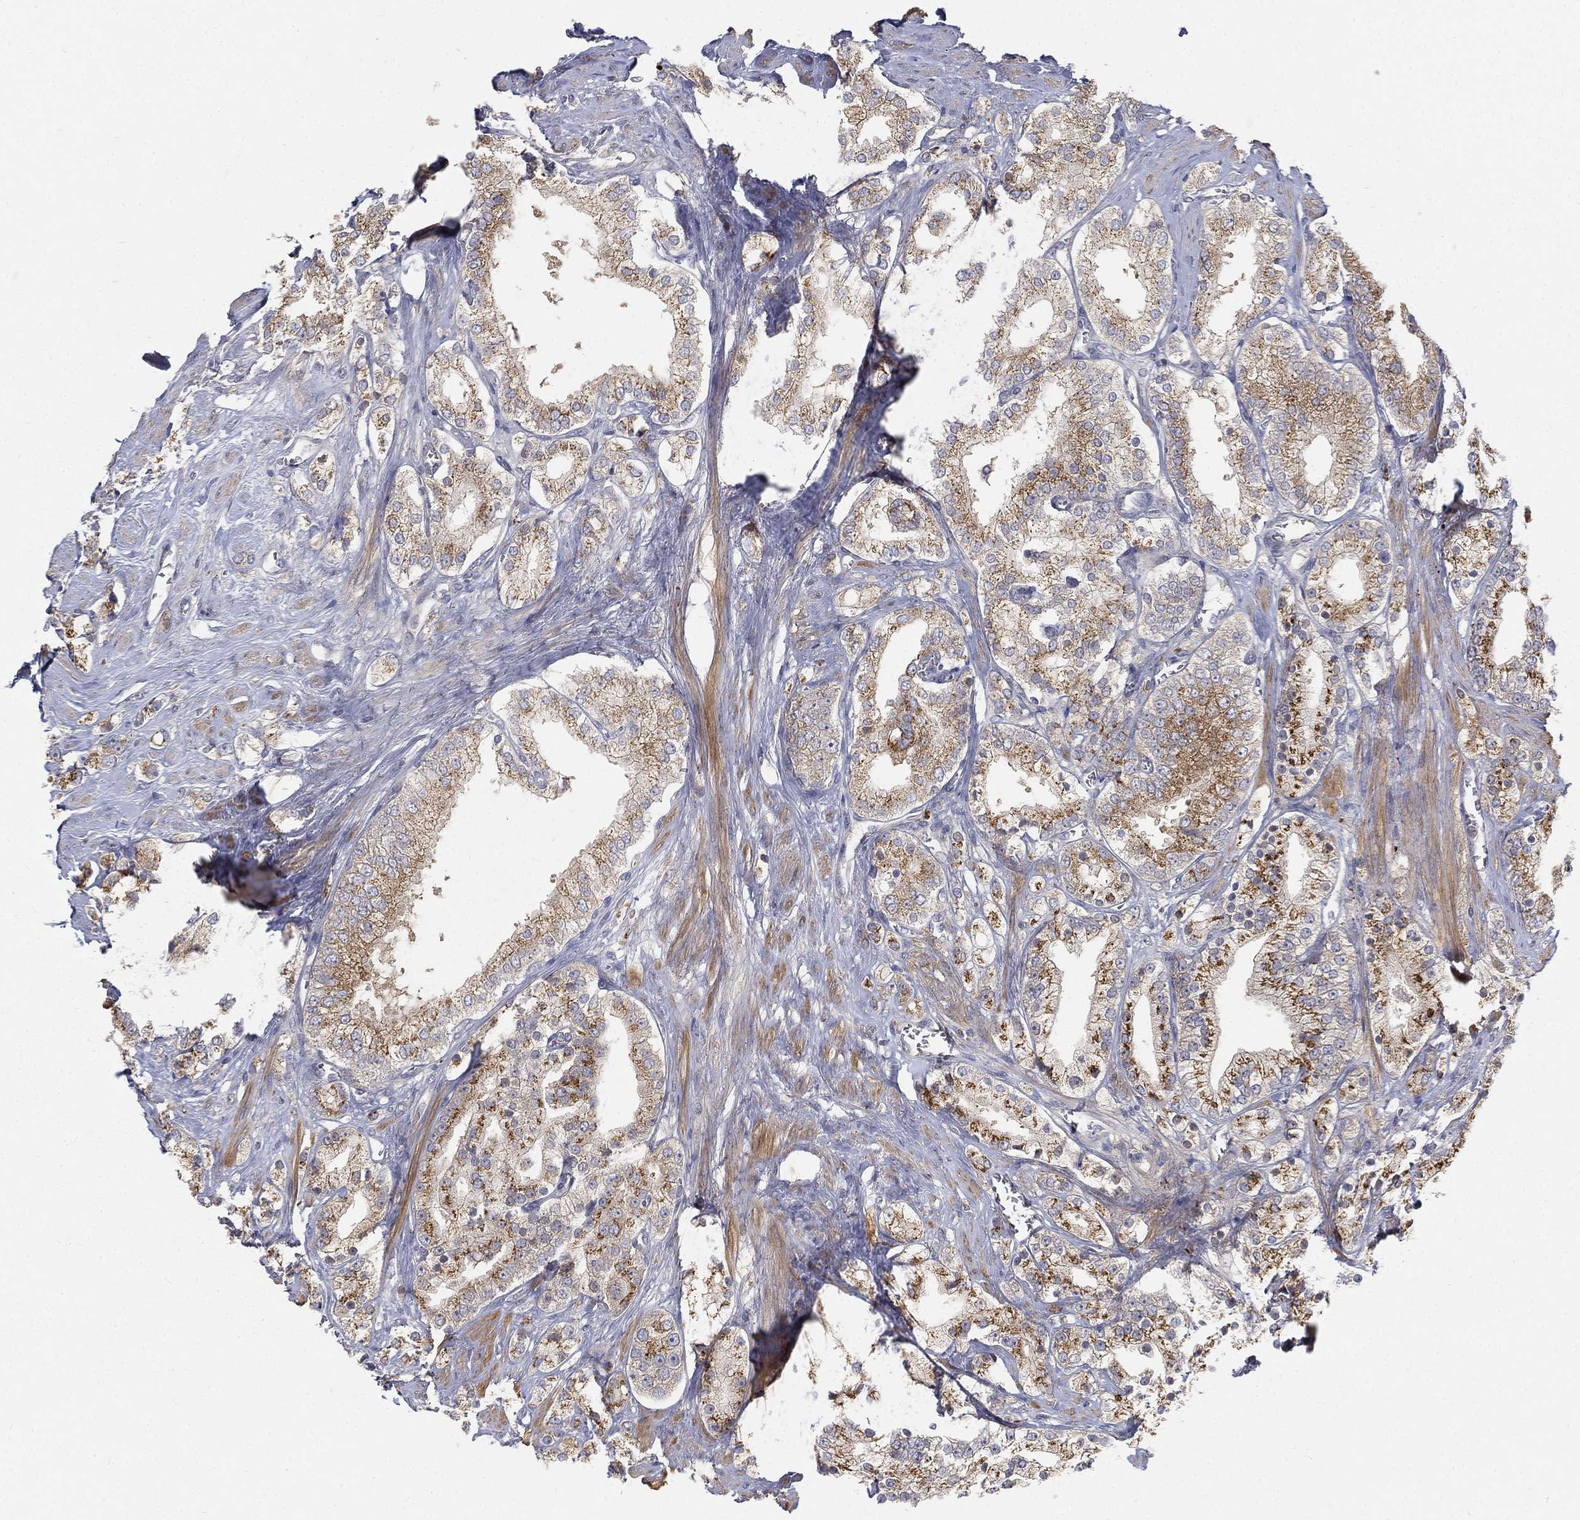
{"staining": {"intensity": "strong", "quantity": ">75%", "location": "cytoplasmic/membranous"}, "tissue": "prostate cancer", "cell_type": "Tumor cells", "image_type": "cancer", "snomed": [{"axis": "morphology", "description": "Adenocarcinoma, NOS"}, {"axis": "topography", "description": "Prostate and seminal vesicle, NOS"}, {"axis": "topography", "description": "Prostate"}], "caption": "Tumor cells show high levels of strong cytoplasmic/membranous expression in about >75% of cells in prostate cancer (adenocarcinoma). (DAB (3,3'-diaminobenzidine) IHC, brown staining for protein, blue staining for nuclei).", "gene": "CTSL", "patient": {"sex": "male", "age": 67}}